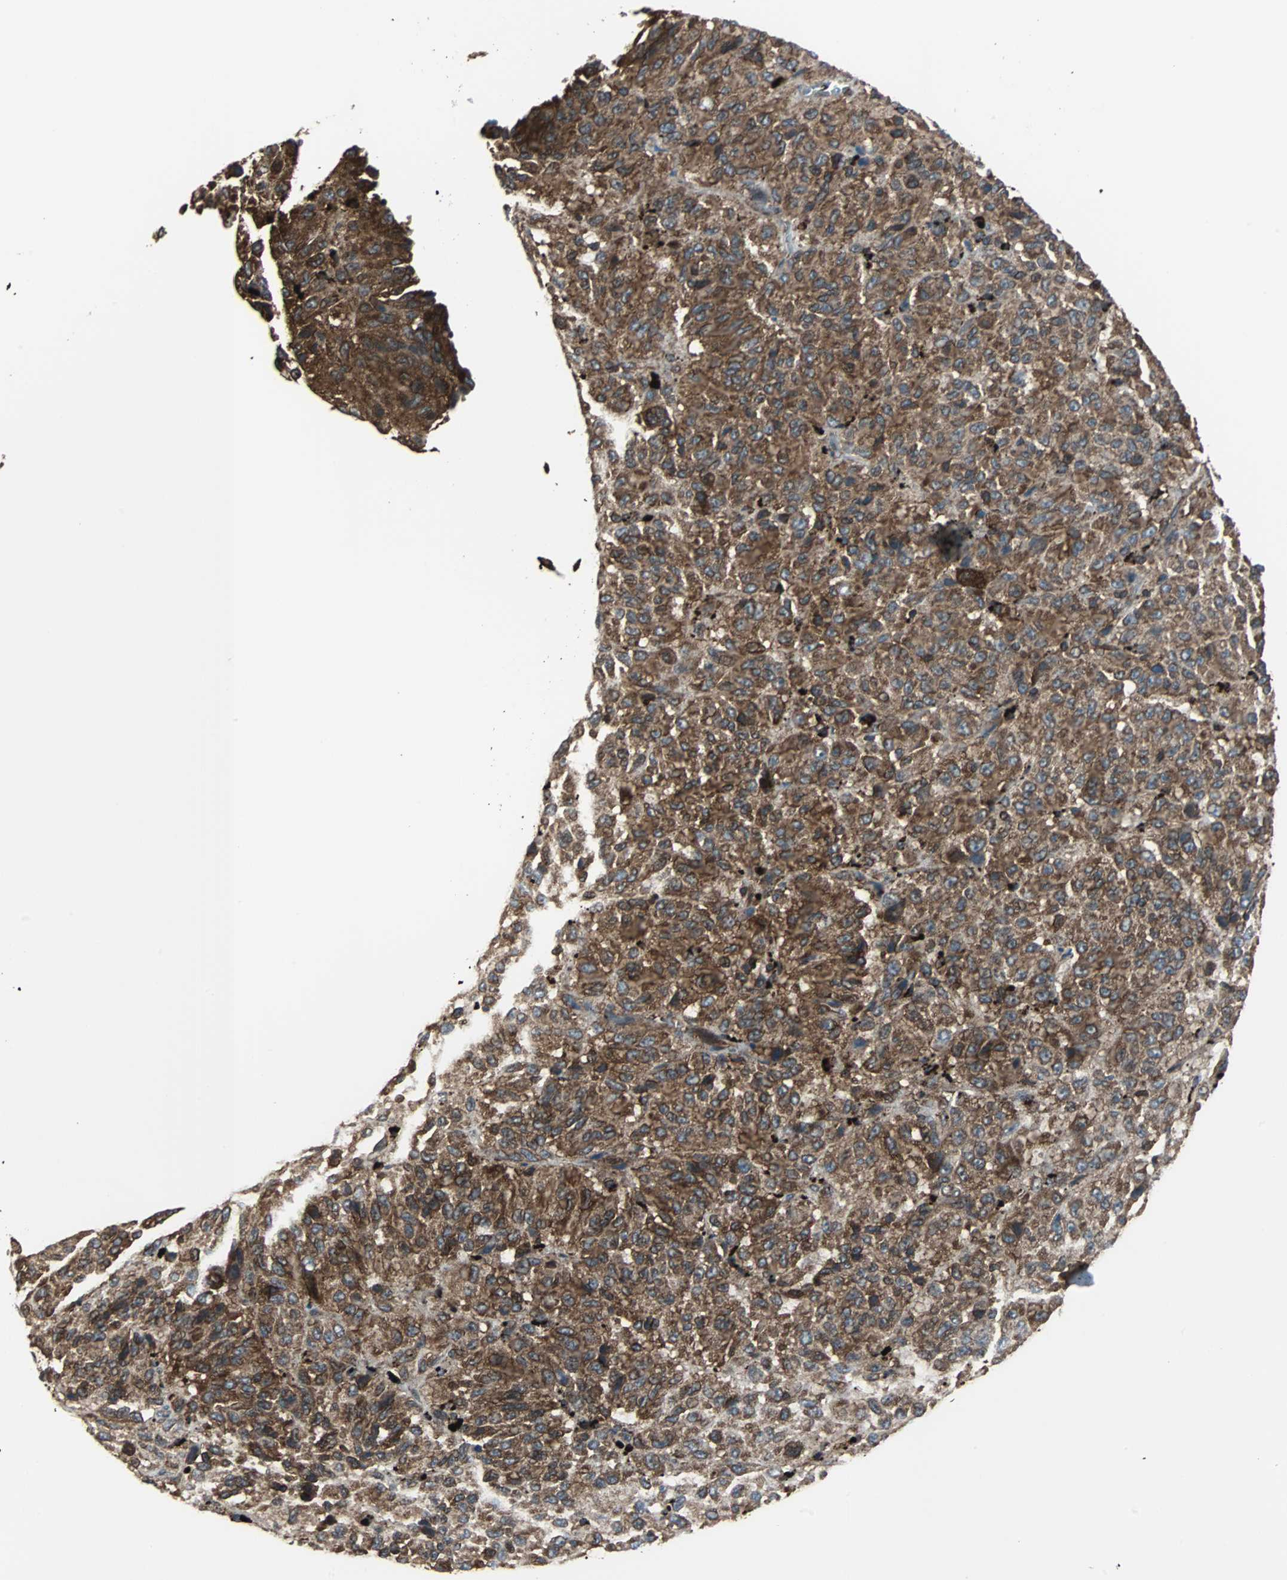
{"staining": {"intensity": "strong", "quantity": ">75%", "location": "cytoplasmic/membranous"}, "tissue": "melanoma", "cell_type": "Tumor cells", "image_type": "cancer", "snomed": [{"axis": "morphology", "description": "Malignant melanoma, Metastatic site"}, {"axis": "topography", "description": "Lung"}], "caption": "This is an image of immunohistochemistry staining of melanoma, which shows strong expression in the cytoplasmic/membranous of tumor cells.", "gene": "RELA", "patient": {"sex": "male", "age": 64}}